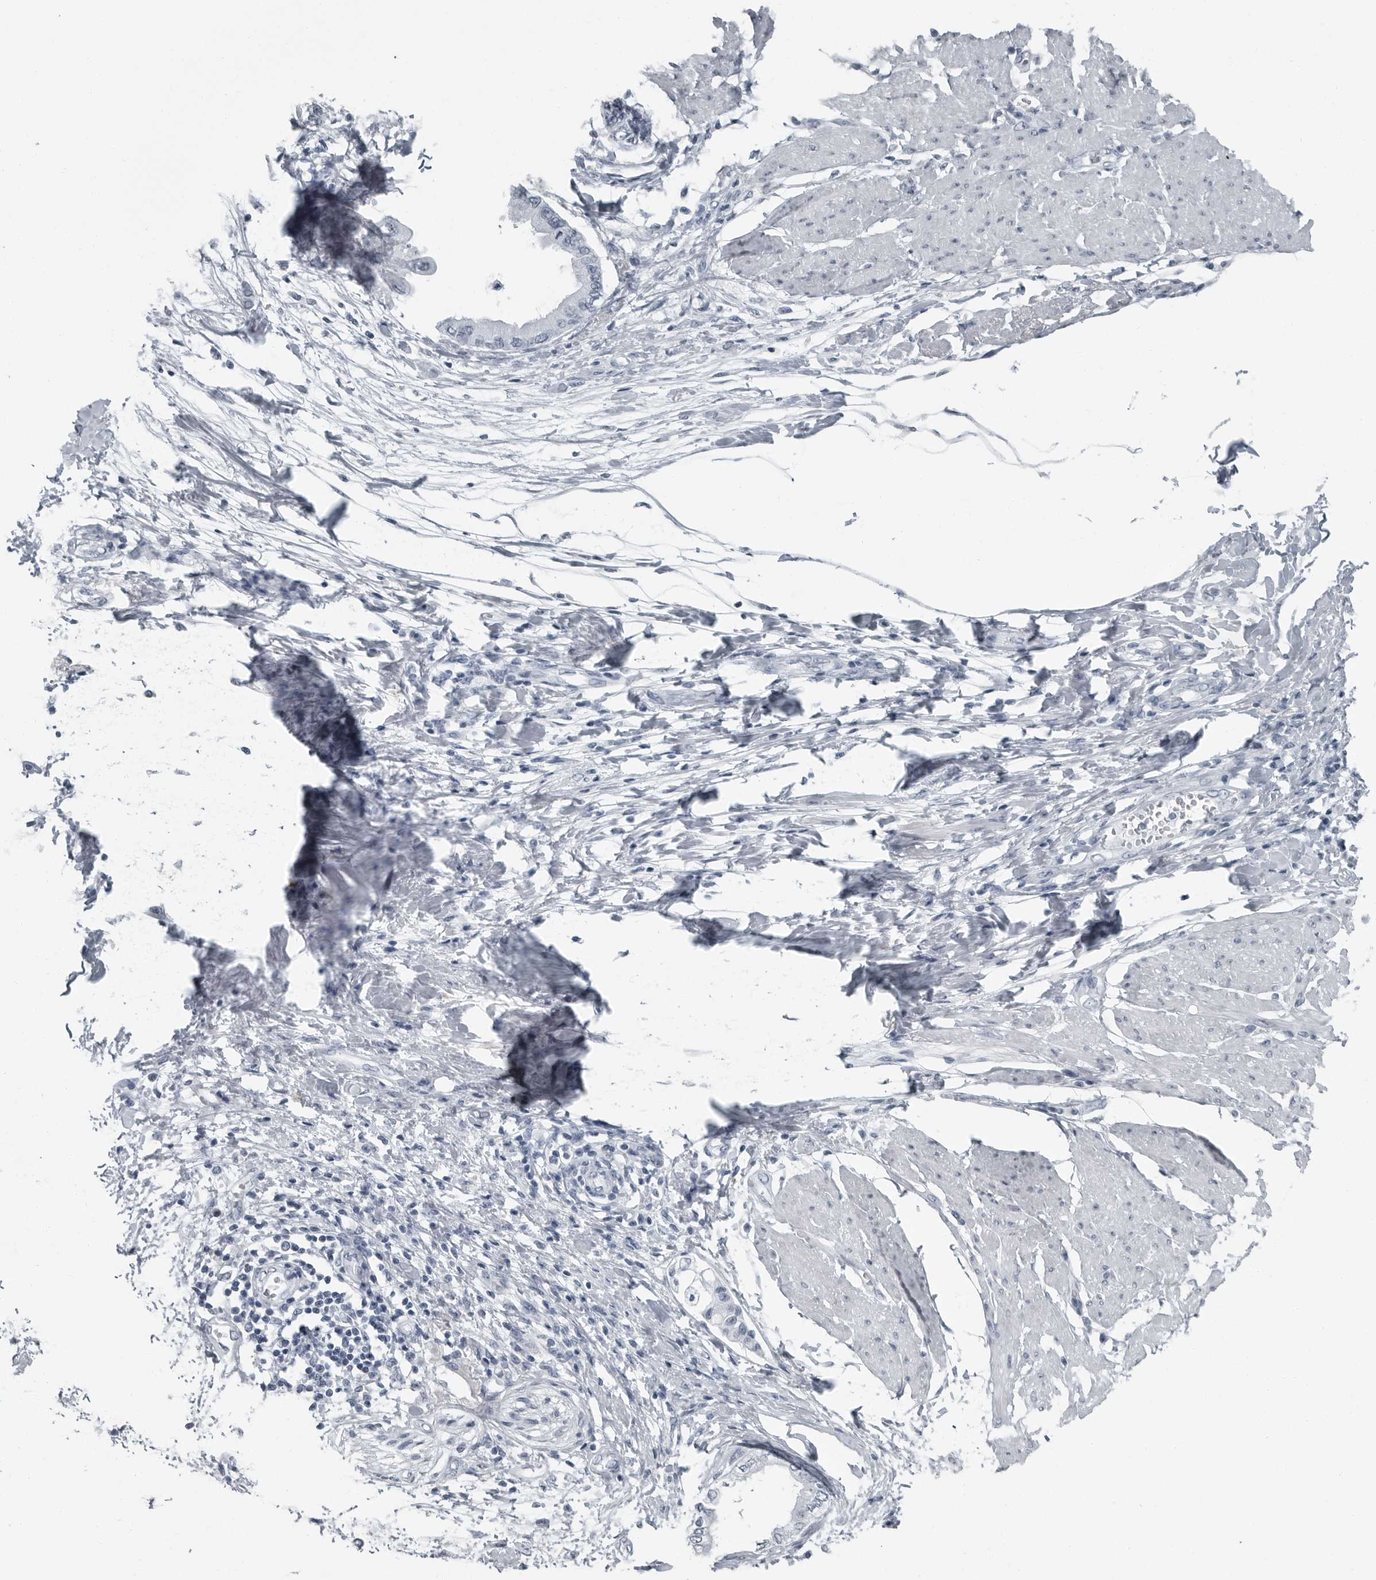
{"staining": {"intensity": "negative", "quantity": "none", "location": "none"}, "tissue": "pancreatic cancer", "cell_type": "Tumor cells", "image_type": "cancer", "snomed": [{"axis": "morphology", "description": "Normal tissue, NOS"}, {"axis": "morphology", "description": "Adenocarcinoma, NOS"}, {"axis": "topography", "description": "Pancreas"}, {"axis": "topography", "description": "Duodenum"}], "caption": "Adenocarcinoma (pancreatic) stained for a protein using IHC demonstrates no positivity tumor cells.", "gene": "PDCD11", "patient": {"sex": "female", "age": 60}}